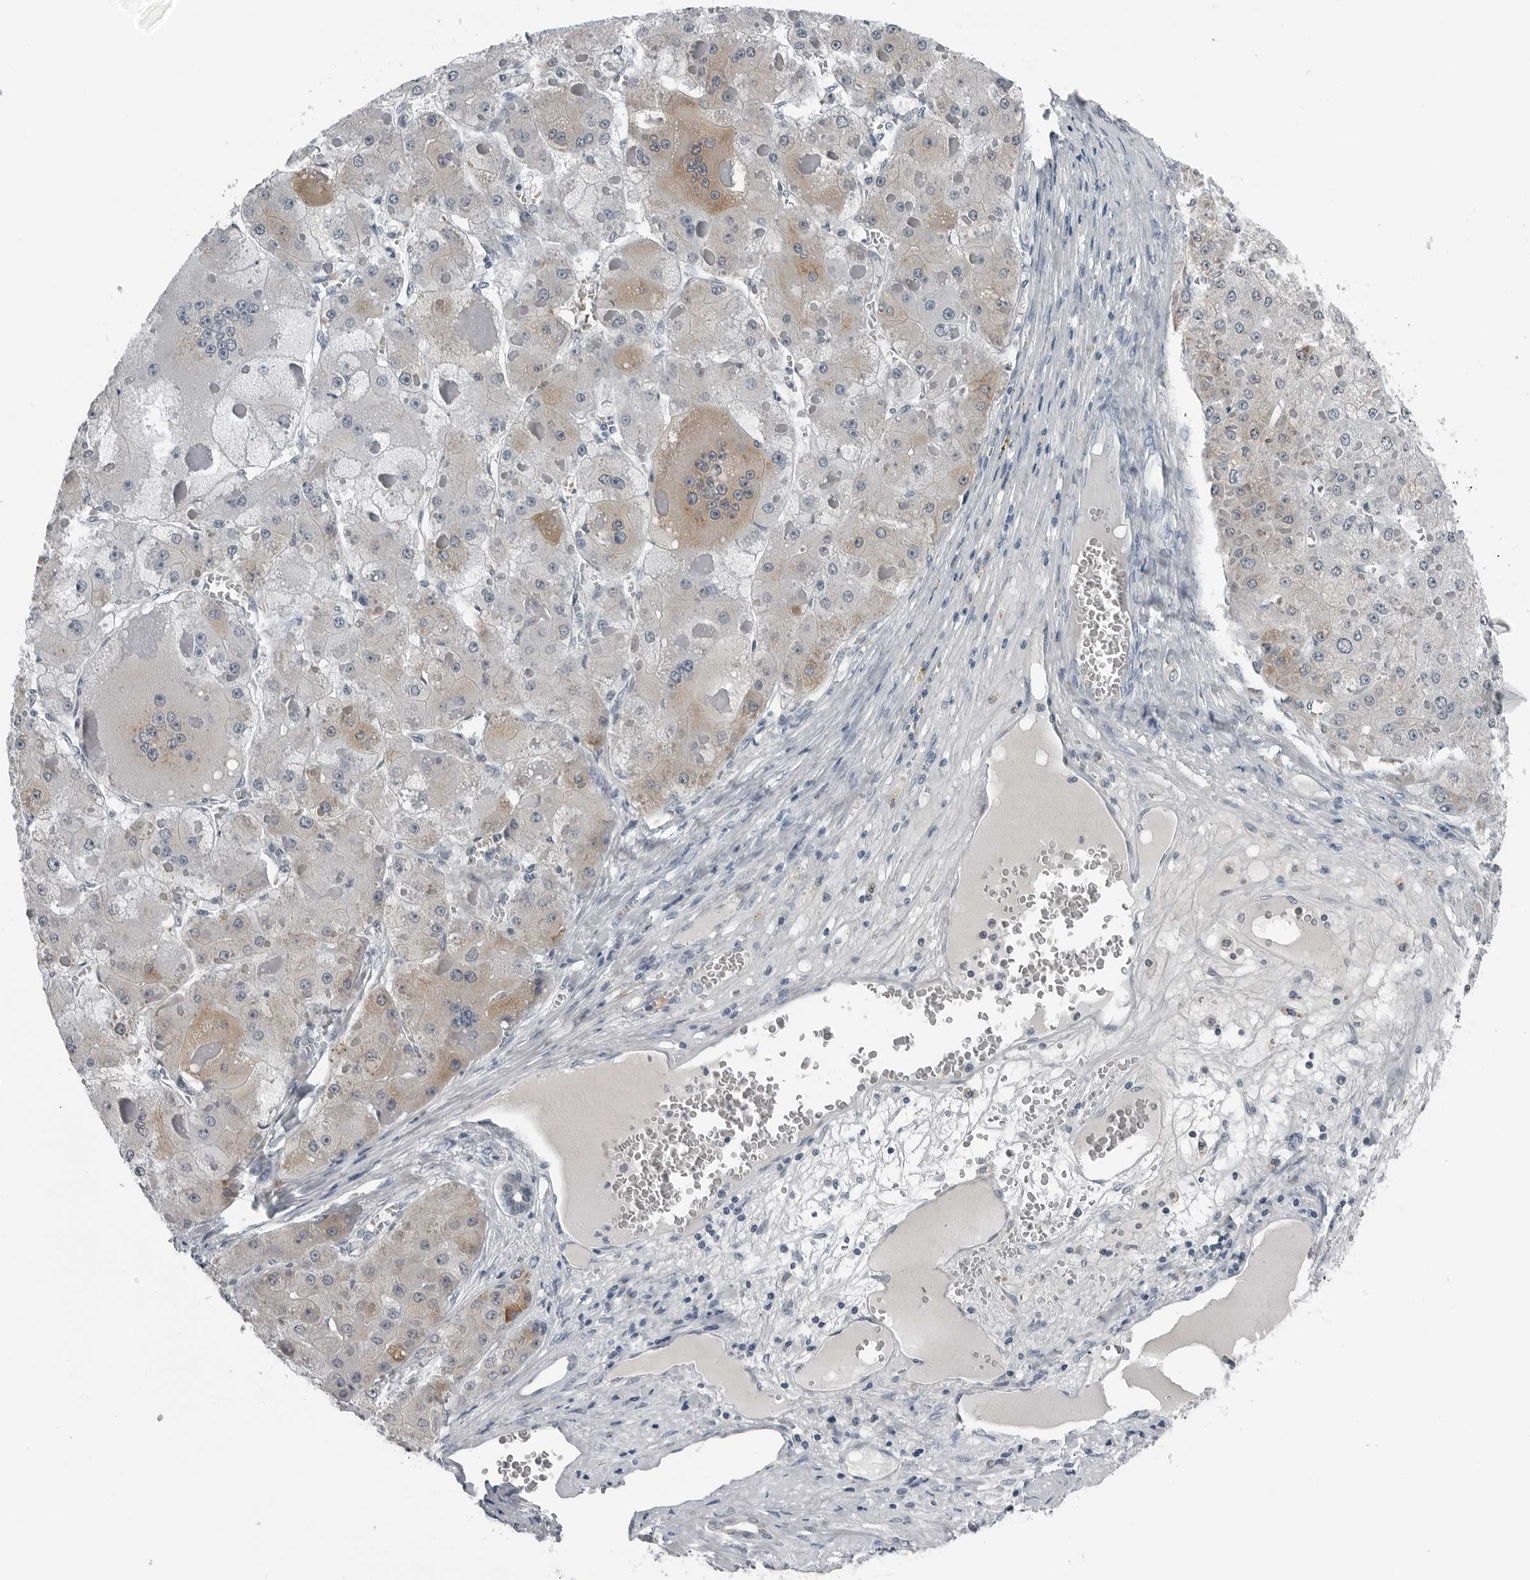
{"staining": {"intensity": "weak", "quantity": "25%-75%", "location": "cytoplasmic/membranous"}, "tissue": "liver cancer", "cell_type": "Tumor cells", "image_type": "cancer", "snomed": [{"axis": "morphology", "description": "Carcinoma, Hepatocellular, NOS"}, {"axis": "topography", "description": "Liver"}], "caption": "This micrograph demonstrates liver cancer (hepatocellular carcinoma) stained with immunohistochemistry (IHC) to label a protein in brown. The cytoplasmic/membranous of tumor cells show weak positivity for the protein. Nuclei are counter-stained blue.", "gene": "SPINK1", "patient": {"sex": "female", "age": 73}}